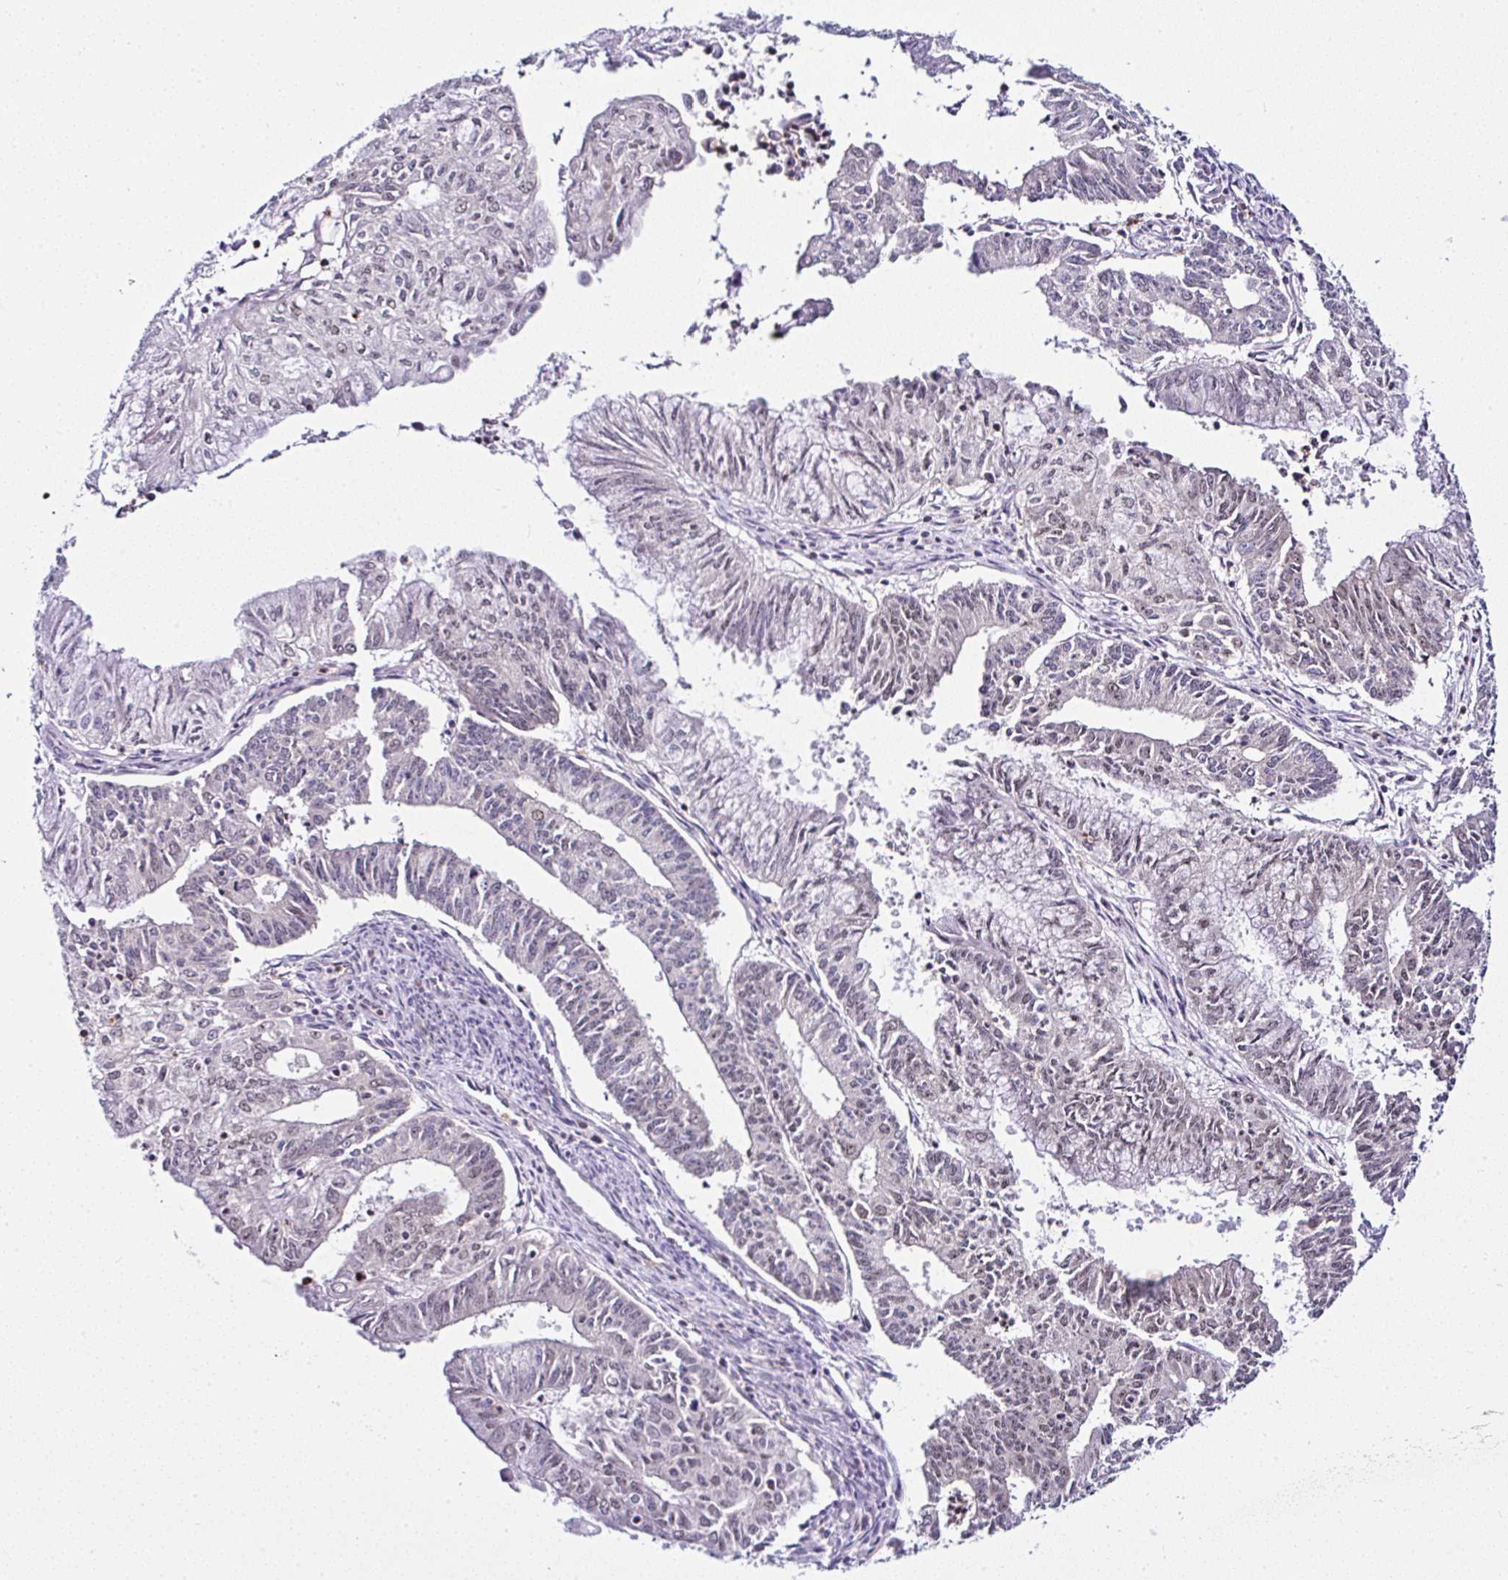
{"staining": {"intensity": "moderate", "quantity": "25%-75%", "location": "nuclear"}, "tissue": "endometrial cancer", "cell_type": "Tumor cells", "image_type": "cancer", "snomed": [{"axis": "morphology", "description": "Adenocarcinoma, NOS"}, {"axis": "topography", "description": "Endometrium"}], "caption": "About 25%-75% of tumor cells in human endometrial cancer reveal moderate nuclear protein positivity as visualized by brown immunohistochemical staining.", "gene": "PTPN2", "patient": {"sex": "female", "age": 61}}